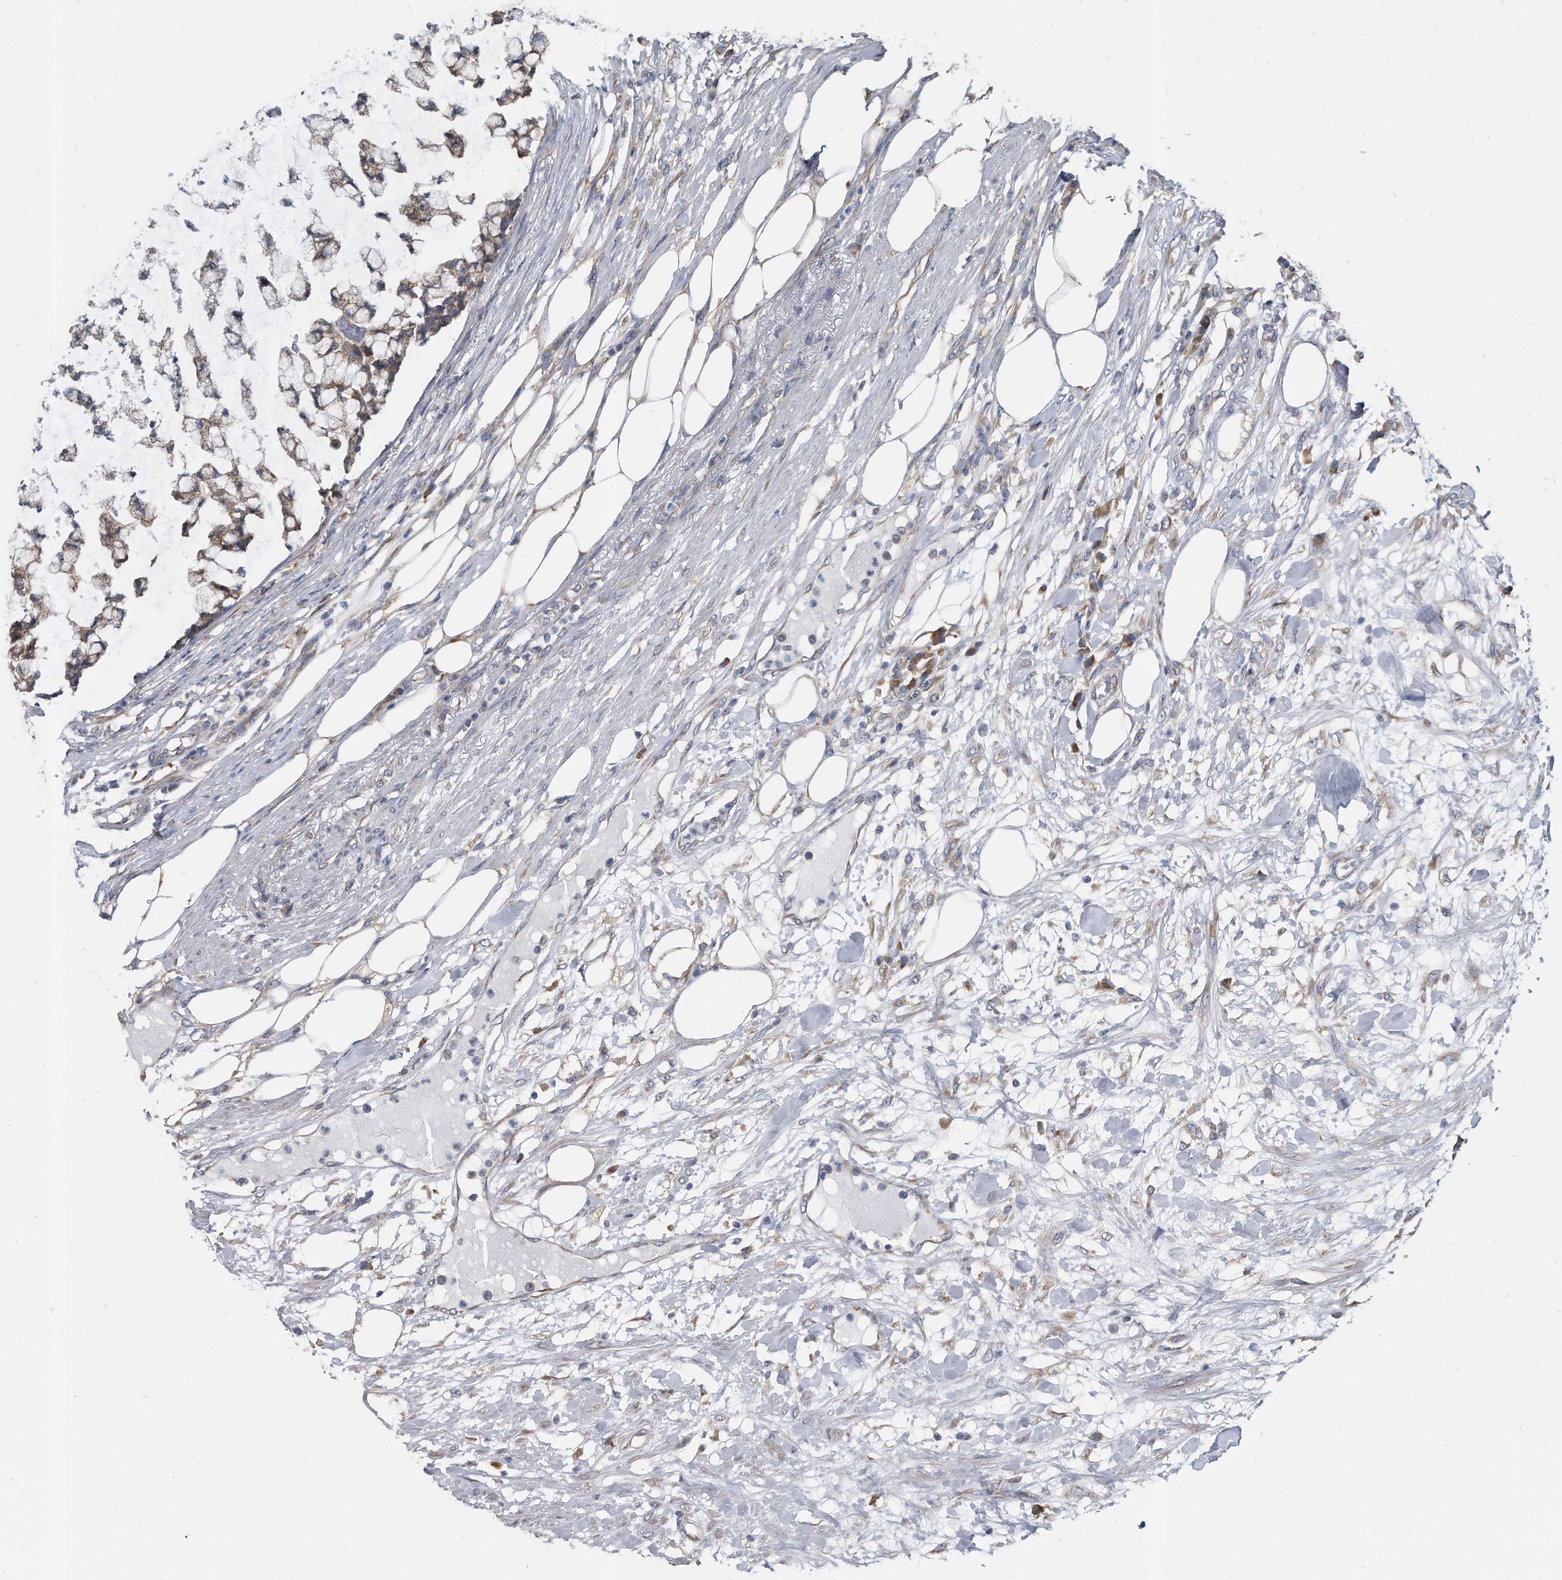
{"staining": {"intensity": "moderate", "quantity": ">75%", "location": "cytoplasmic/membranous"}, "tissue": "colorectal cancer", "cell_type": "Tumor cells", "image_type": "cancer", "snomed": [{"axis": "morphology", "description": "Adenocarcinoma, NOS"}, {"axis": "topography", "description": "Colon"}], "caption": "Colorectal adenocarcinoma stained with DAB immunohistochemistry demonstrates medium levels of moderate cytoplasmic/membranous expression in about >75% of tumor cells.", "gene": "CCDC47", "patient": {"sex": "female", "age": 84}}